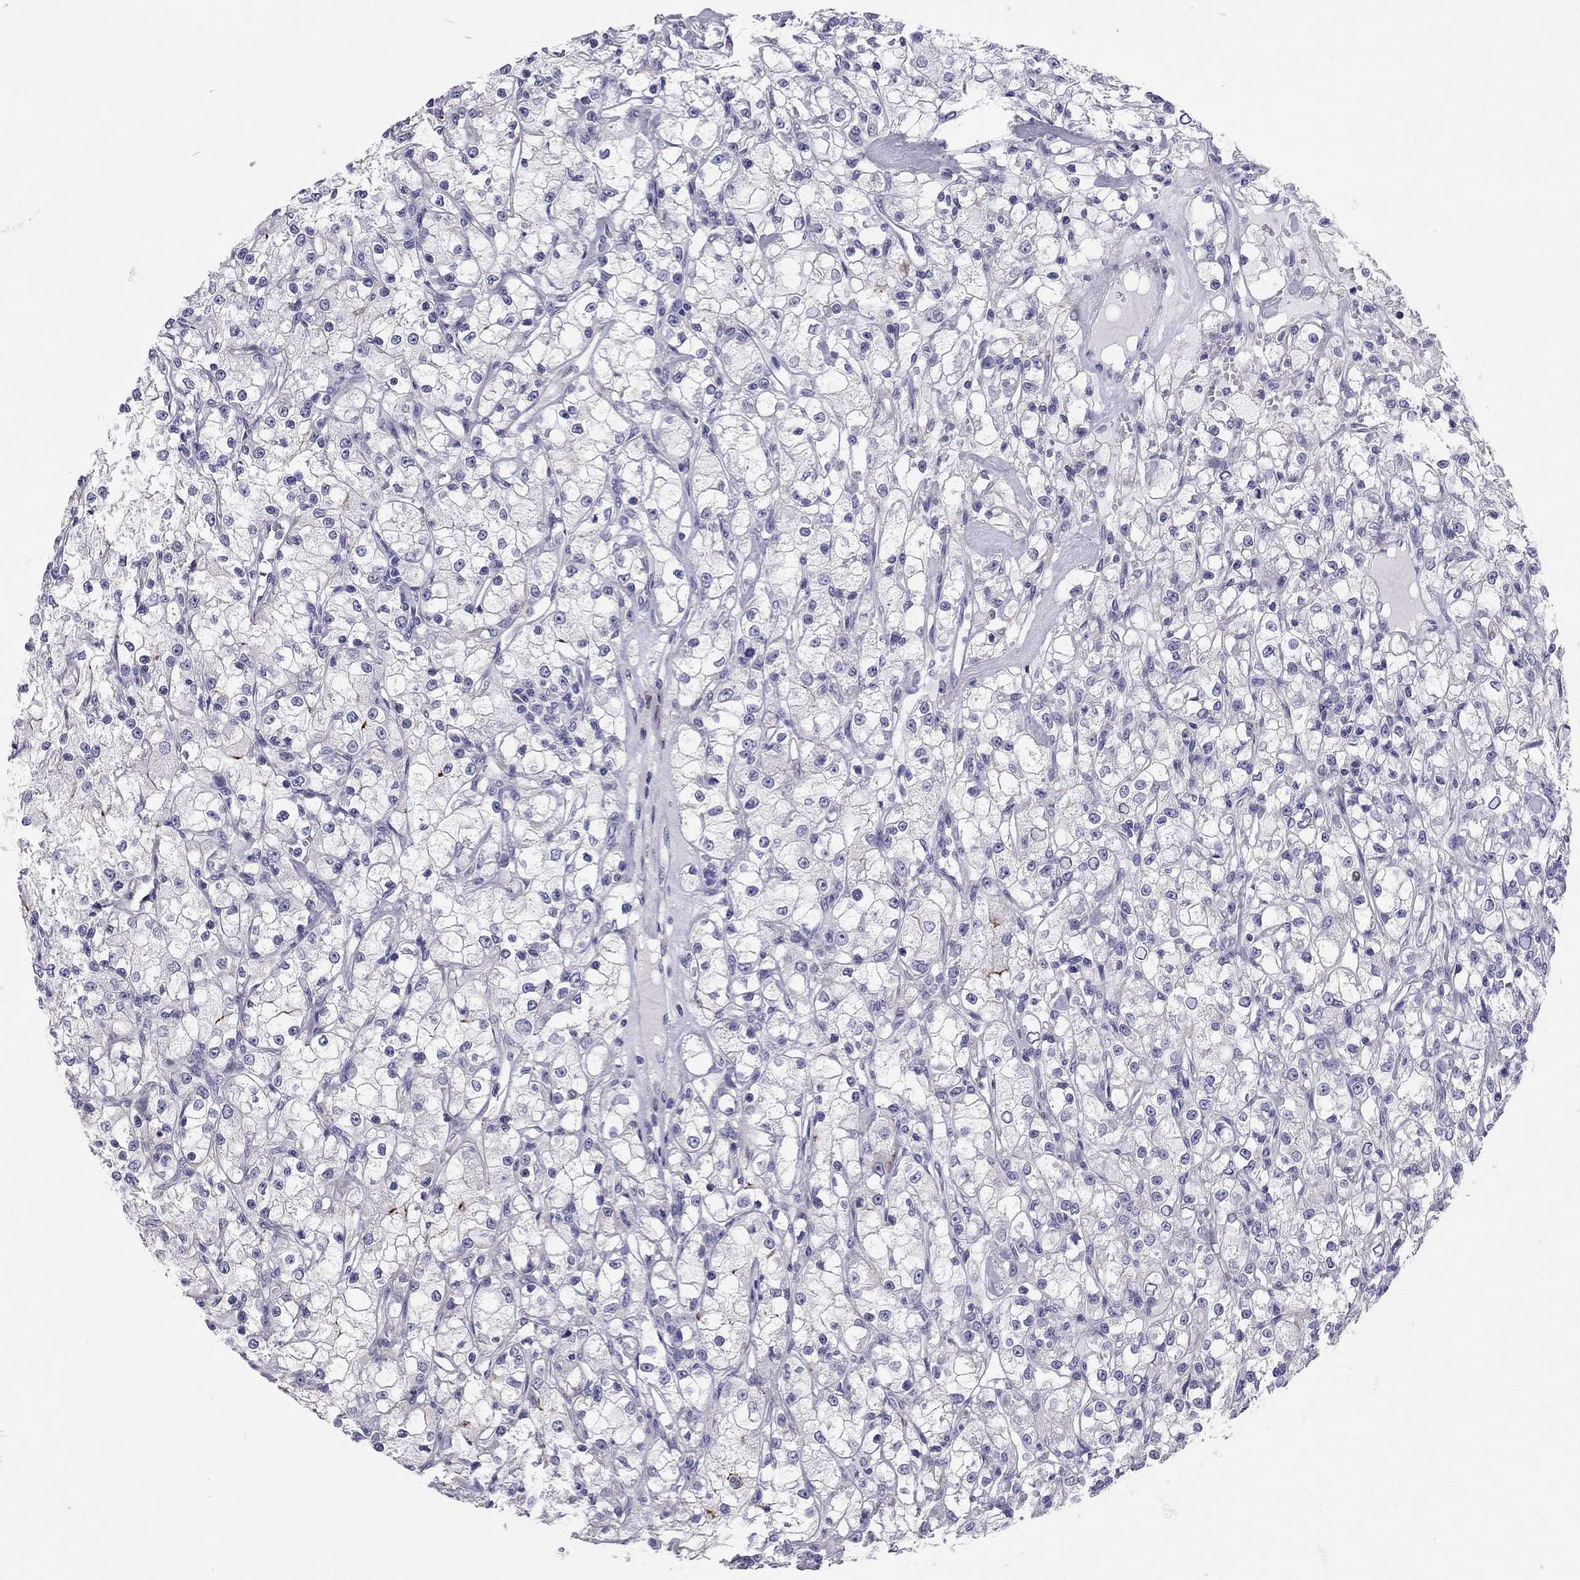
{"staining": {"intensity": "negative", "quantity": "none", "location": "none"}, "tissue": "renal cancer", "cell_type": "Tumor cells", "image_type": "cancer", "snomed": [{"axis": "morphology", "description": "Adenocarcinoma, NOS"}, {"axis": "topography", "description": "Kidney"}], "caption": "Immunohistochemistry of renal adenocarcinoma displays no expression in tumor cells.", "gene": "SCARB1", "patient": {"sex": "female", "age": 59}}